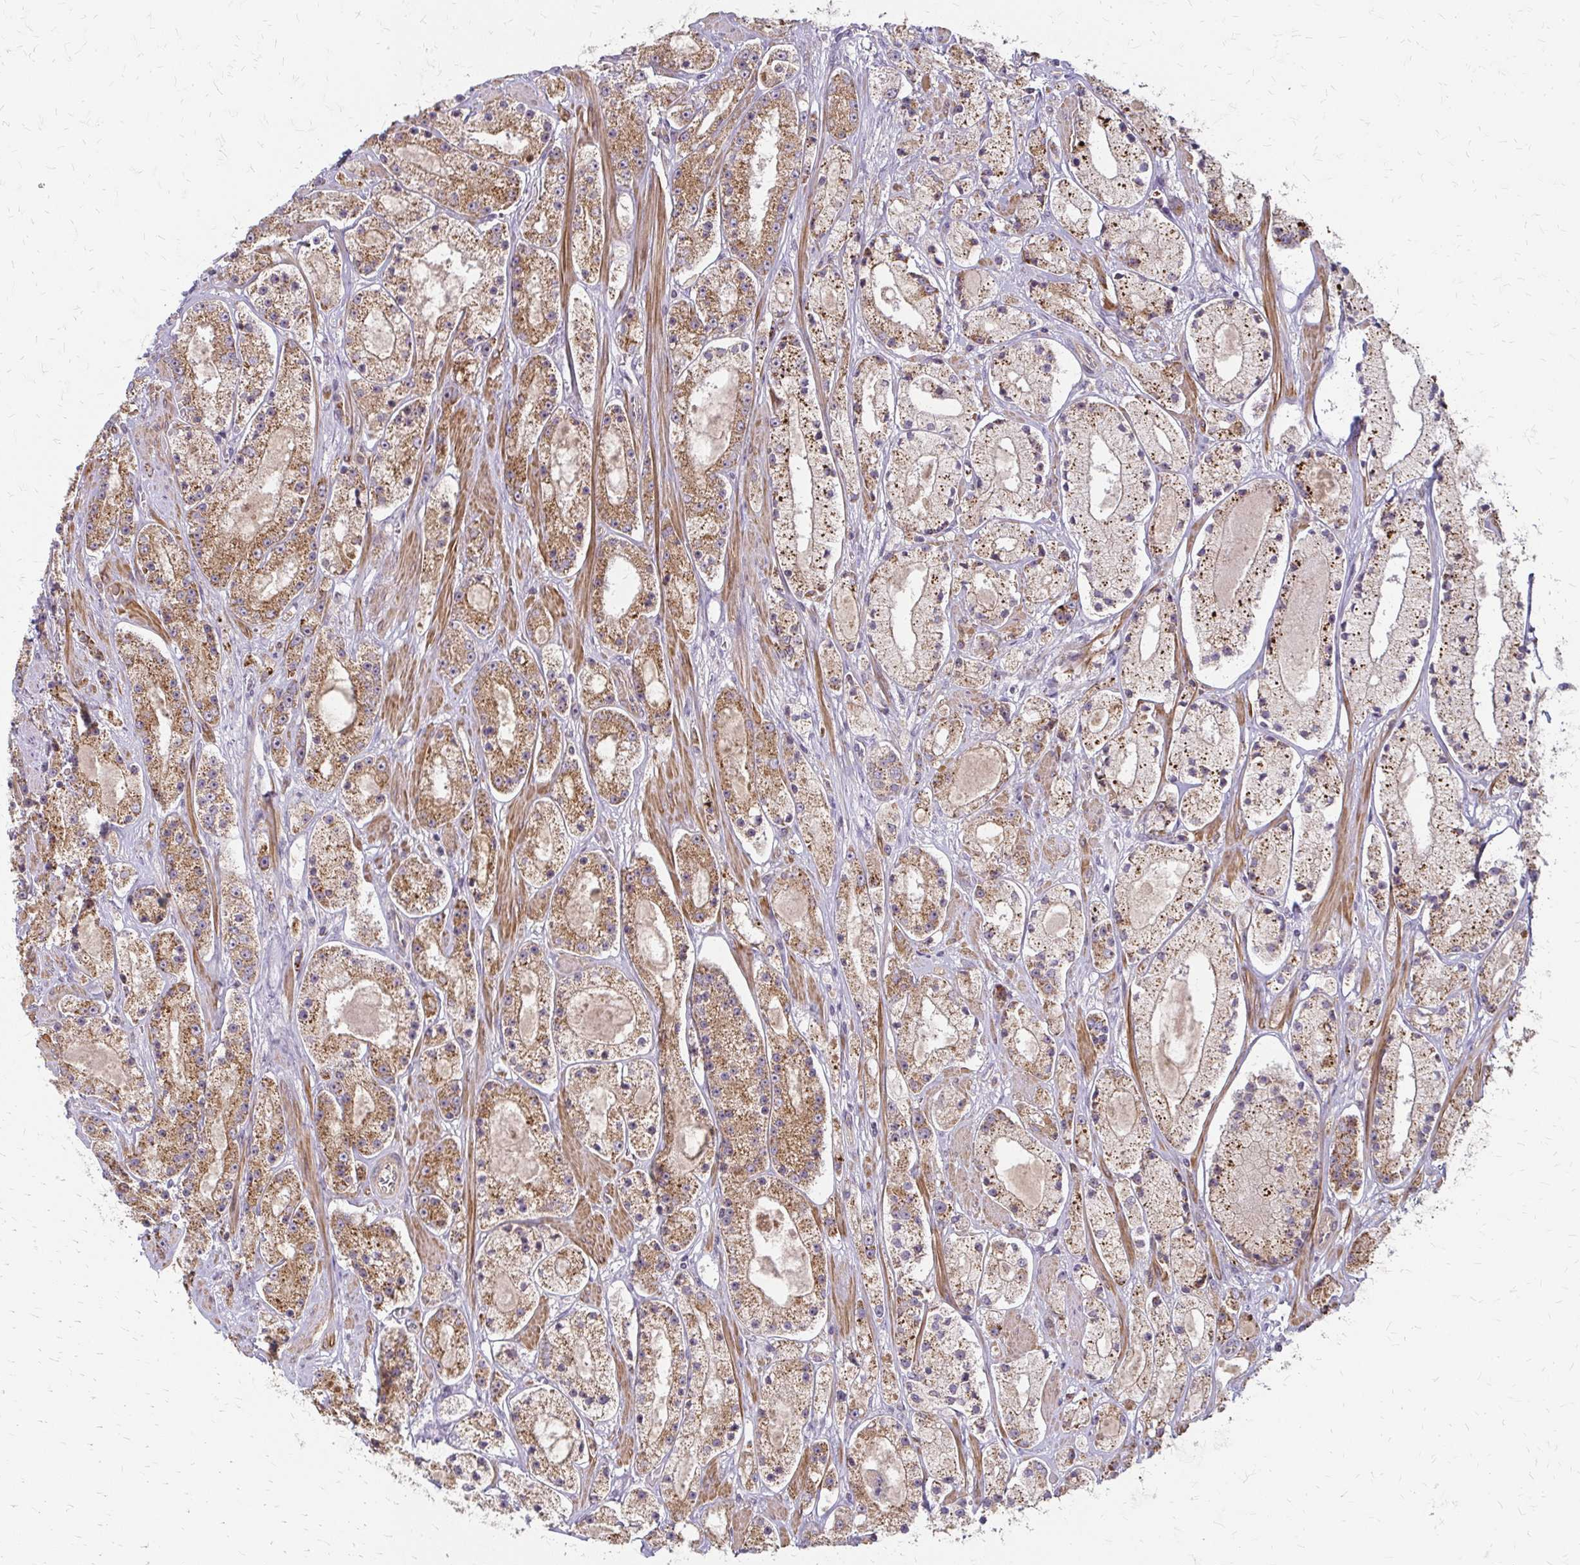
{"staining": {"intensity": "moderate", "quantity": ">75%", "location": "cytoplasmic/membranous"}, "tissue": "prostate cancer", "cell_type": "Tumor cells", "image_type": "cancer", "snomed": [{"axis": "morphology", "description": "Adenocarcinoma, High grade"}, {"axis": "topography", "description": "Prostate"}], "caption": "A micrograph of prostate high-grade adenocarcinoma stained for a protein displays moderate cytoplasmic/membranous brown staining in tumor cells.", "gene": "ZNF383", "patient": {"sex": "male", "age": 67}}